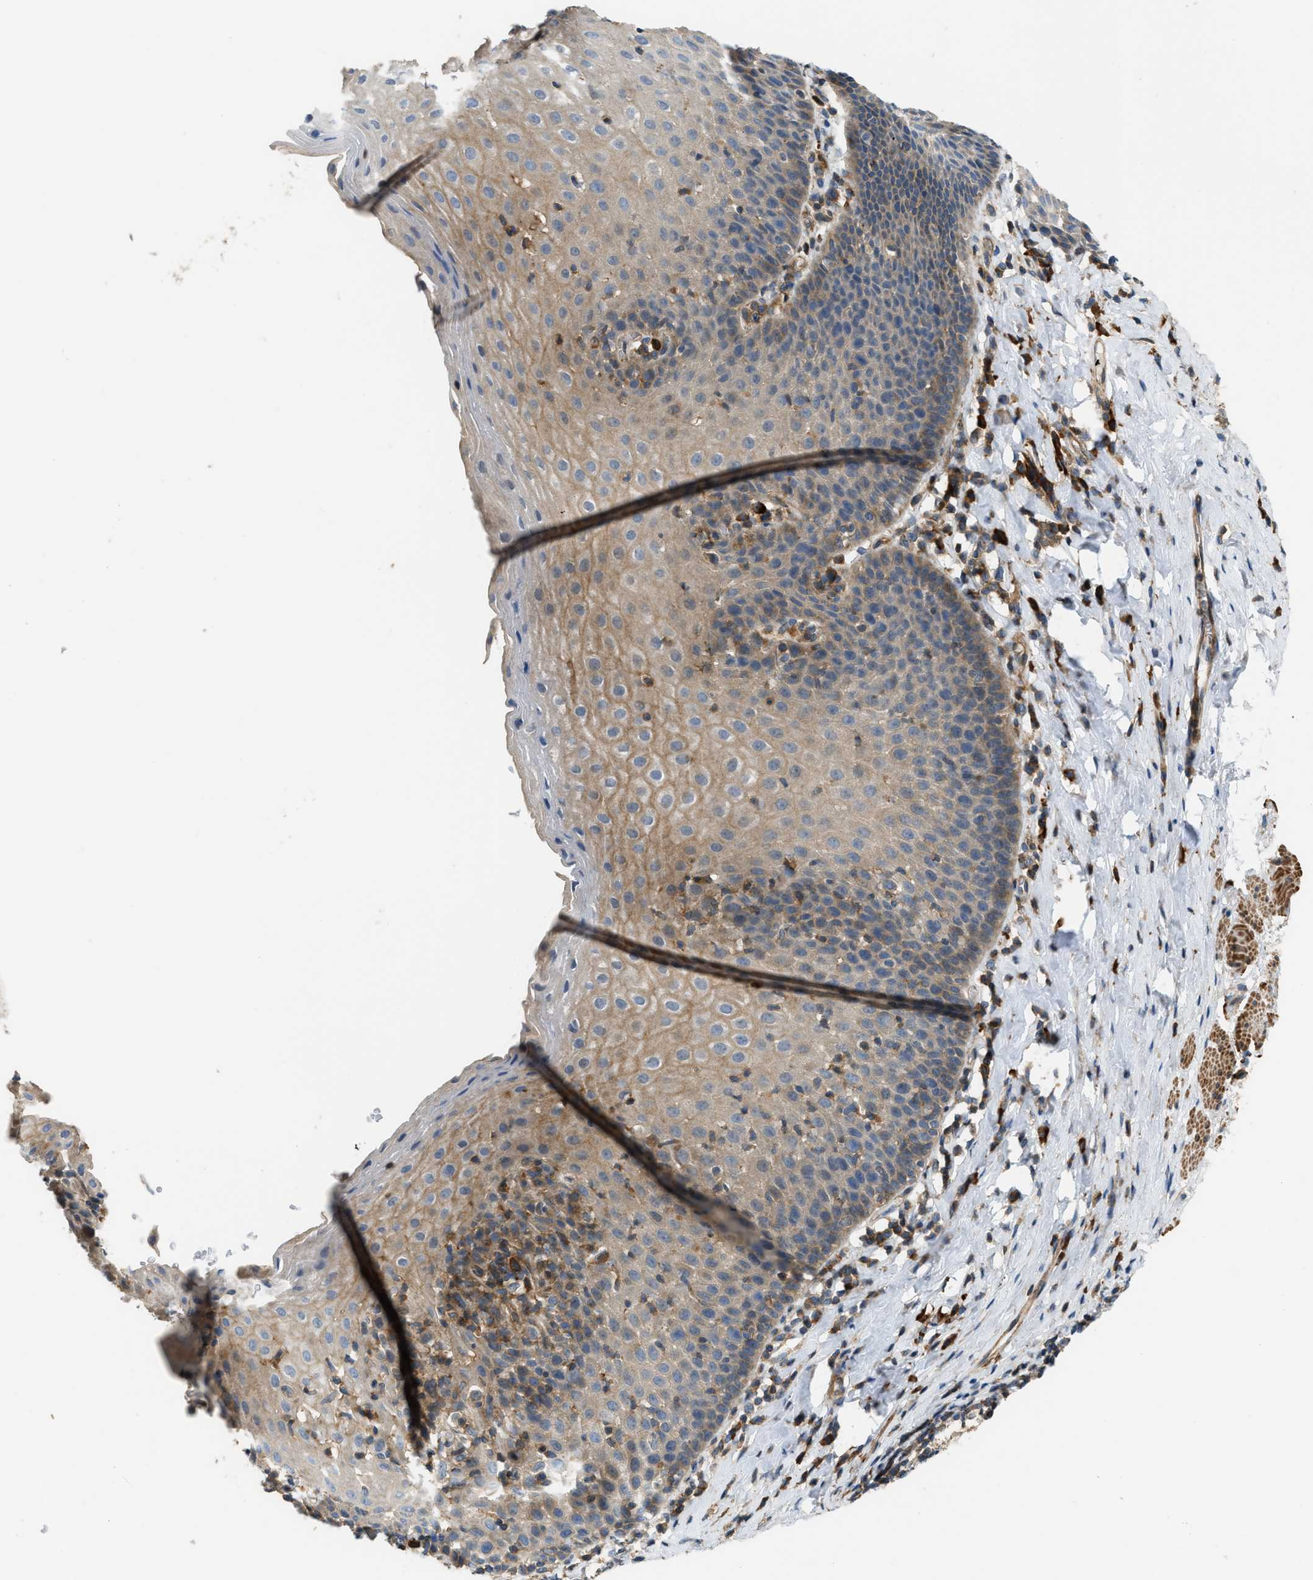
{"staining": {"intensity": "moderate", "quantity": "25%-75%", "location": "cytoplasmic/membranous"}, "tissue": "esophagus", "cell_type": "Squamous epithelial cells", "image_type": "normal", "snomed": [{"axis": "morphology", "description": "Normal tissue, NOS"}, {"axis": "topography", "description": "Esophagus"}], "caption": "This is a photomicrograph of IHC staining of benign esophagus, which shows moderate expression in the cytoplasmic/membranous of squamous epithelial cells.", "gene": "BTN3A2", "patient": {"sex": "female", "age": 61}}